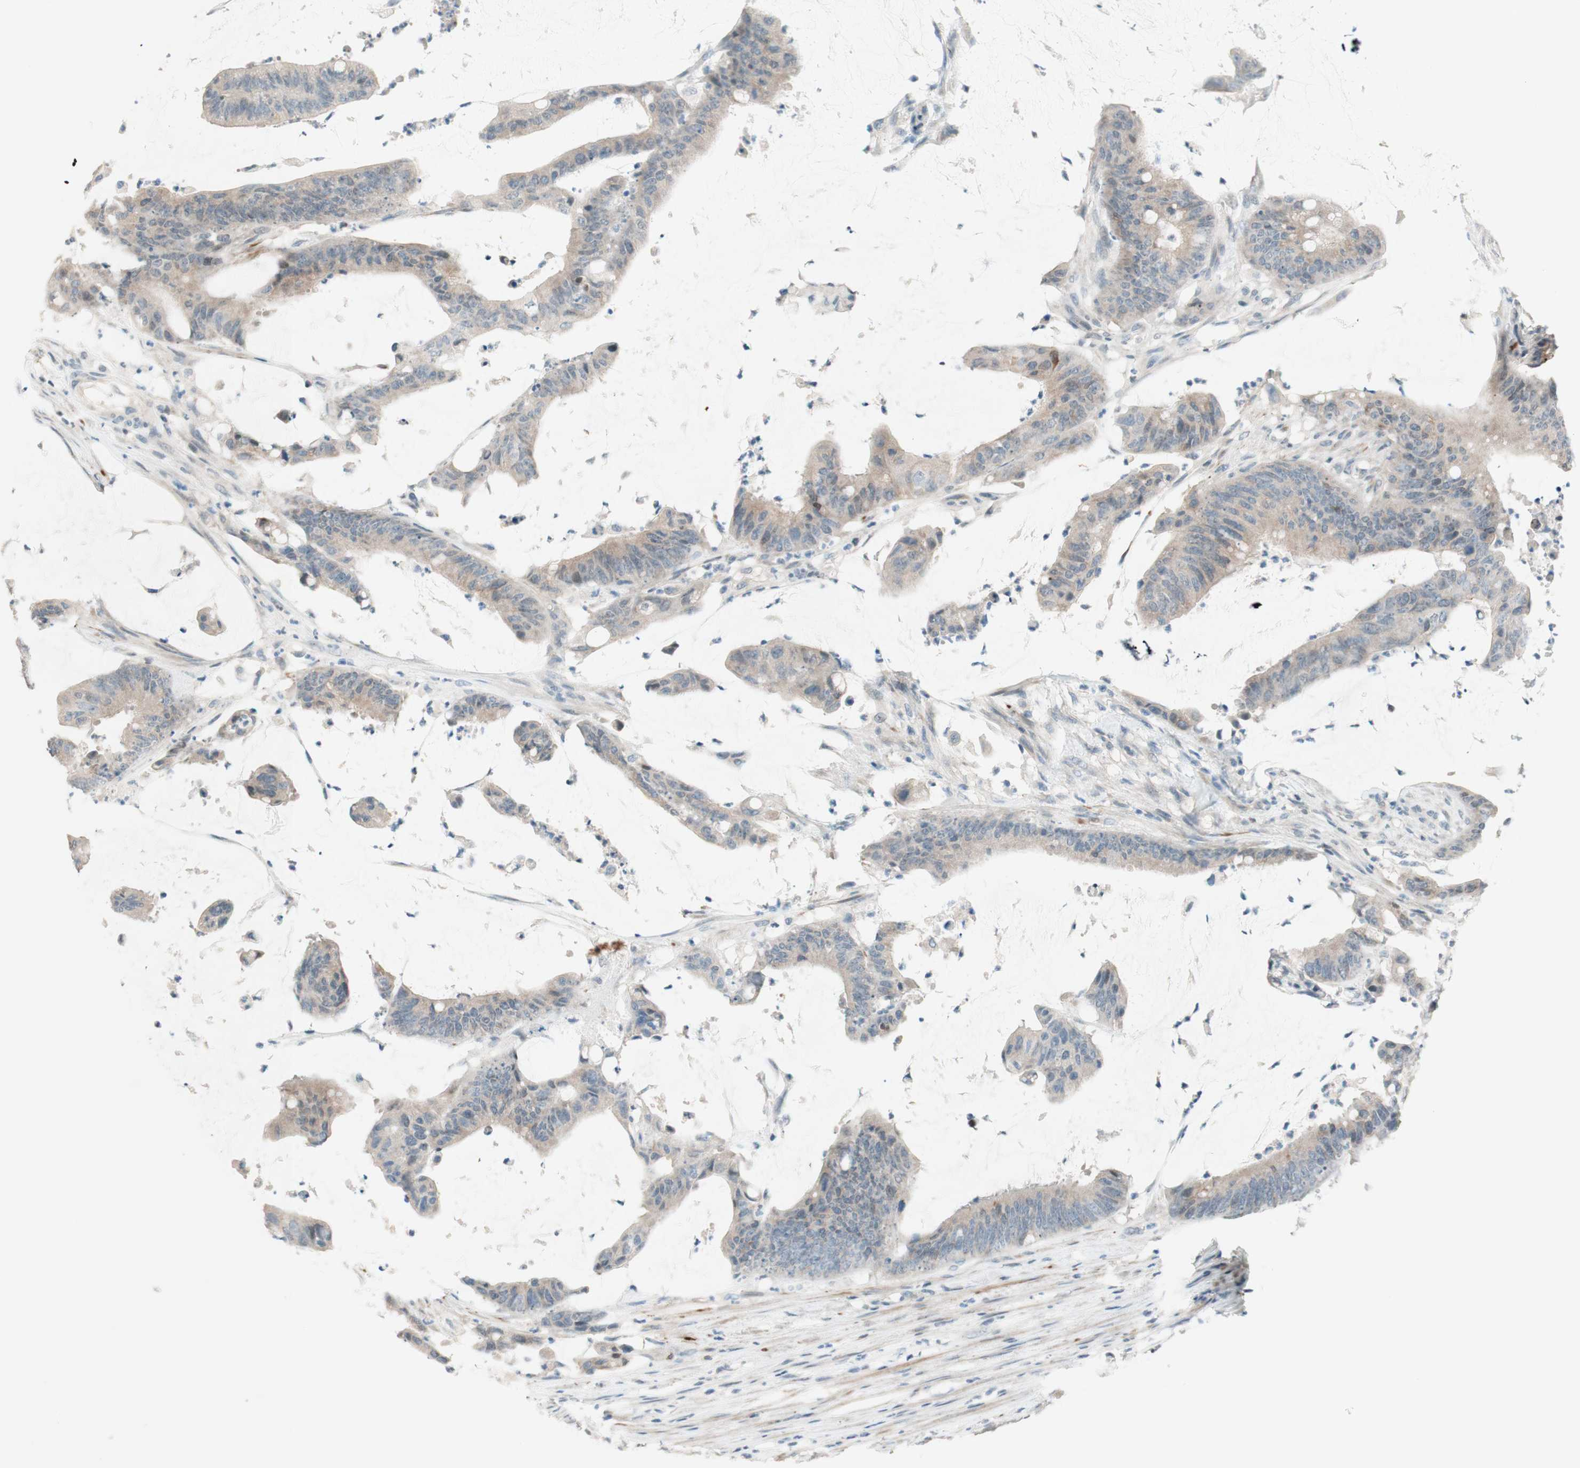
{"staining": {"intensity": "weak", "quantity": "25%-75%", "location": "cytoplasmic/membranous"}, "tissue": "colorectal cancer", "cell_type": "Tumor cells", "image_type": "cancer", "snomed": [{"axis": "morphology", "description": "Adenocarcinoma, NOS"}, {"axis": "topography", "description": "Rectum"}], "caption": "Protein analysis of adenocarcinoma (colorectal) tissue demonstrates weak cytoplasmic/membranous expression in about 25%-75% of tumor cells.", "gene": "JPH1", "patient": {"sex": "female", "age": 66}}